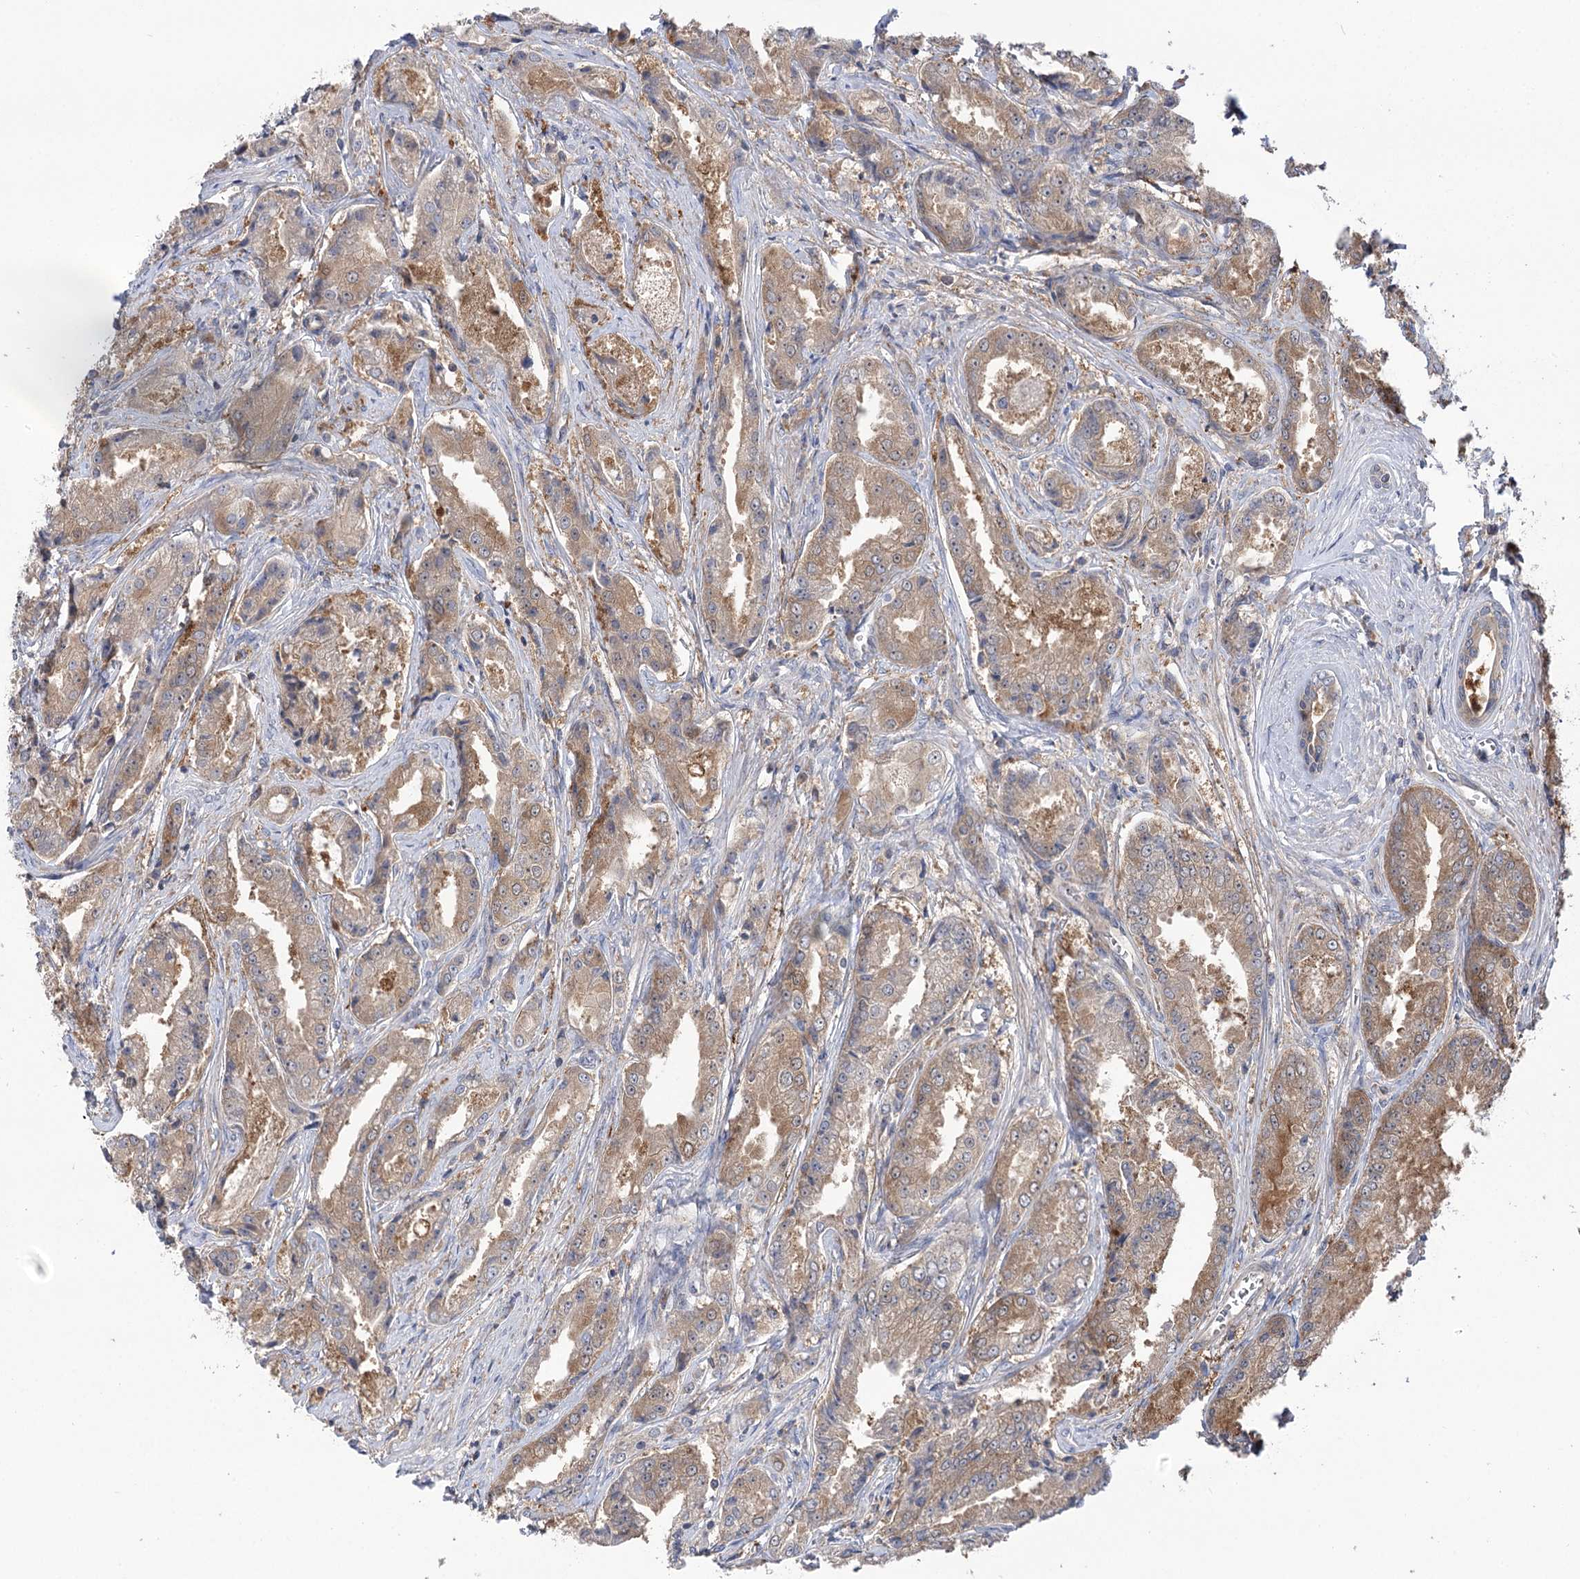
{"staining": {"intensity": "moderate", "quantity": ">75%", "location": "cytoplasmic/membranous"}, "tissue": "prostate cancer", "cell_type": "Tumor cells", "image_type": "cancer", "snomed": [{"axis": "morphology", "description": "Adenocarcinoma, High grade"}, {"axis": "topography", "description": "Prostate"}], "caption": "Immunohistochemical staining of adenocarcinoma (high-grade) (prostate) displays moderate cytoplasmic/membranous protein expression in approximately >75% of tumor cells.", "gene": "VPS37B", "patient": {"sex": "male", "age": 72}}